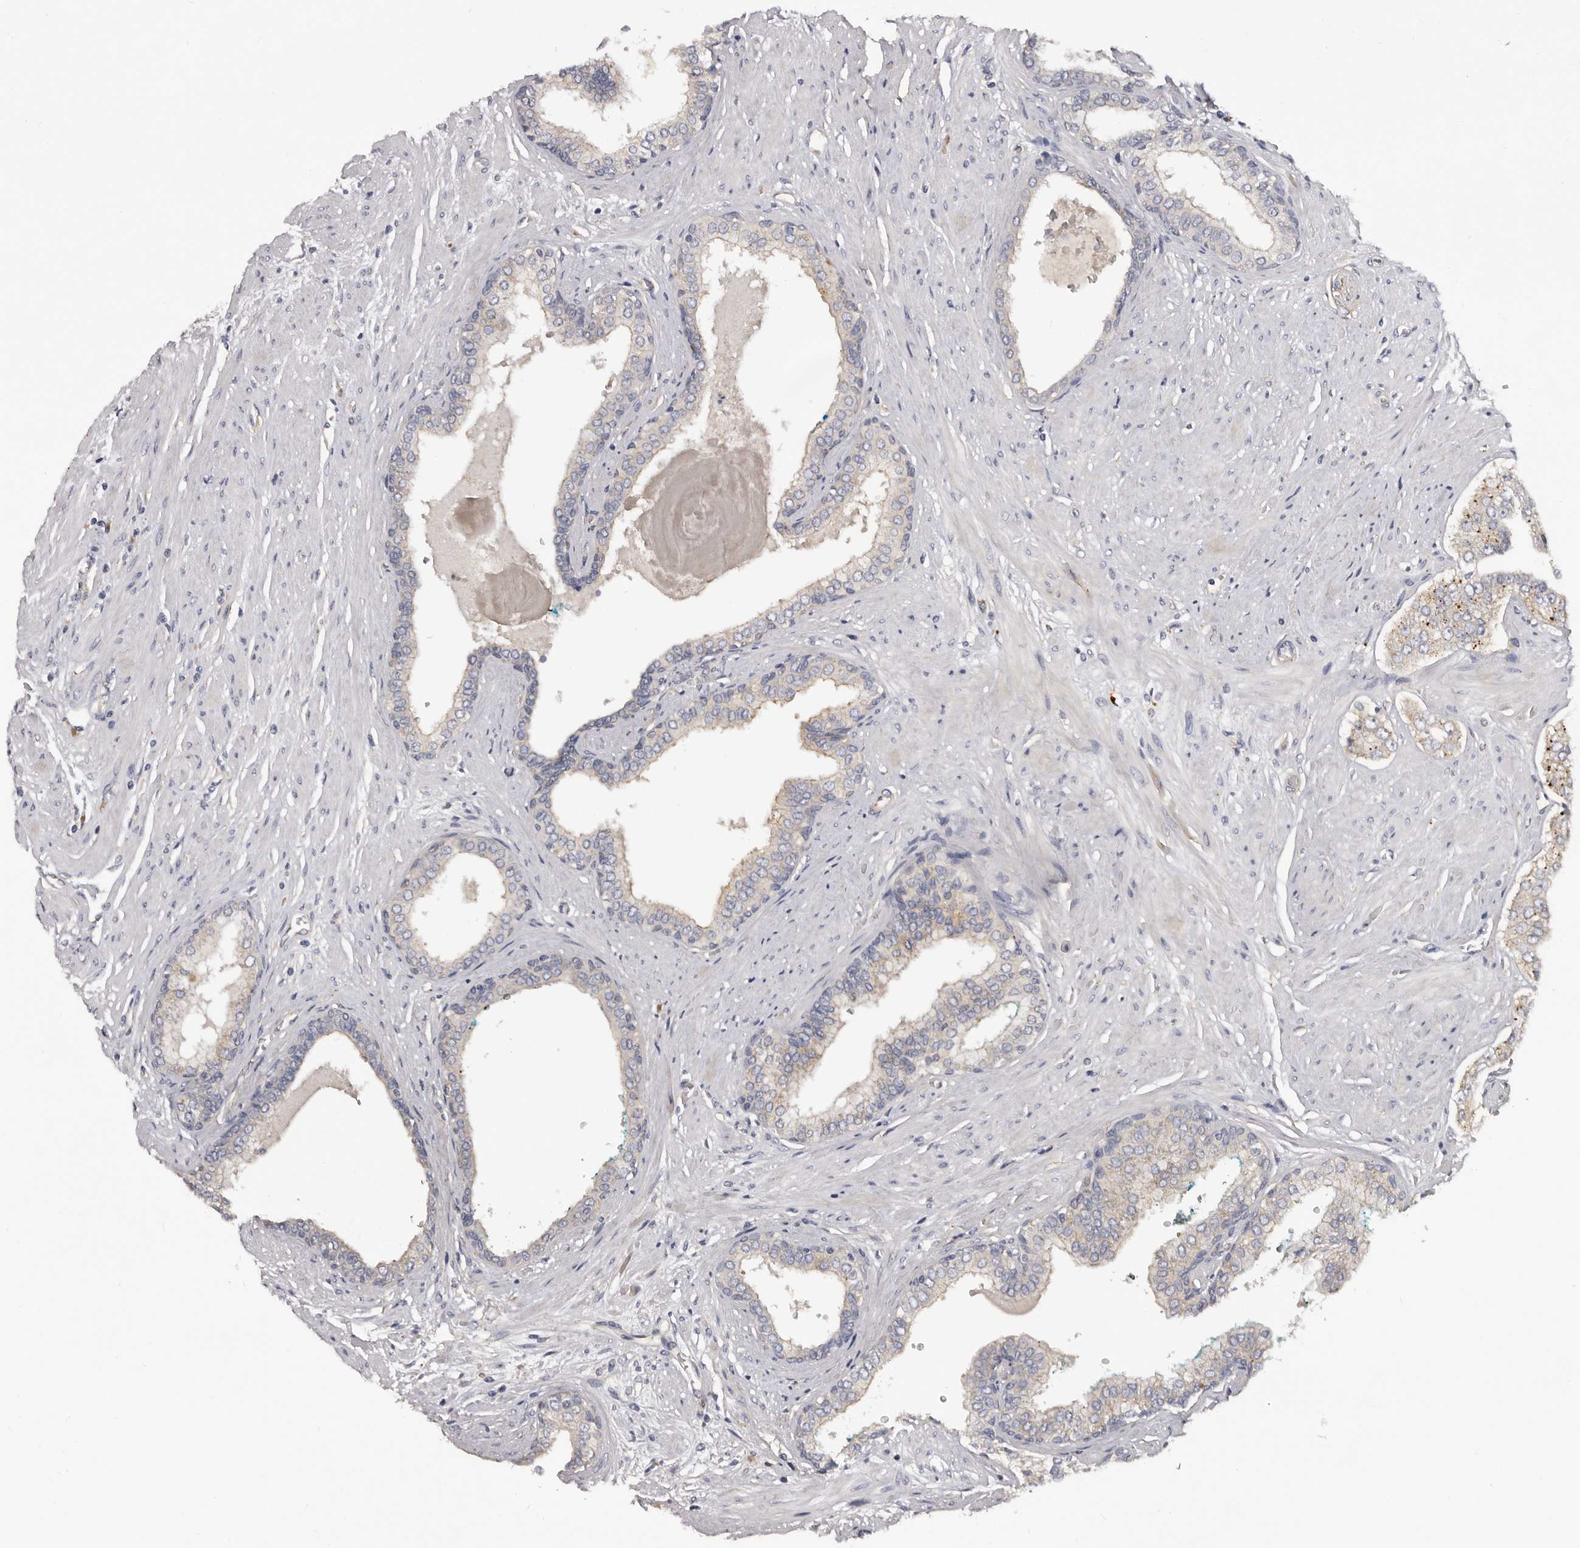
{"staining": {"intensity": "moderate", "quantity": "25%-75%", "location": "cytoplasmic/membranous"}, "tissue": "prostate cancer", "cell_type": "Tumor cells", "image_type": "cancer", "snomed": [{"axis": "morphology", "description": "Adenocarcinoma, High grade"}, {"axis": "topography", "description": "Prostate"}], "caption": "Adenocarcinoma (high-grade) (prostate) tissue exhibits moderate cytoplasmic/membranous expression in approximately 25%-75% of tumor cells, visualized by immunohistochemistry.", "gene": "INKA2", "patient": {"sex": "male", "age": 71}}